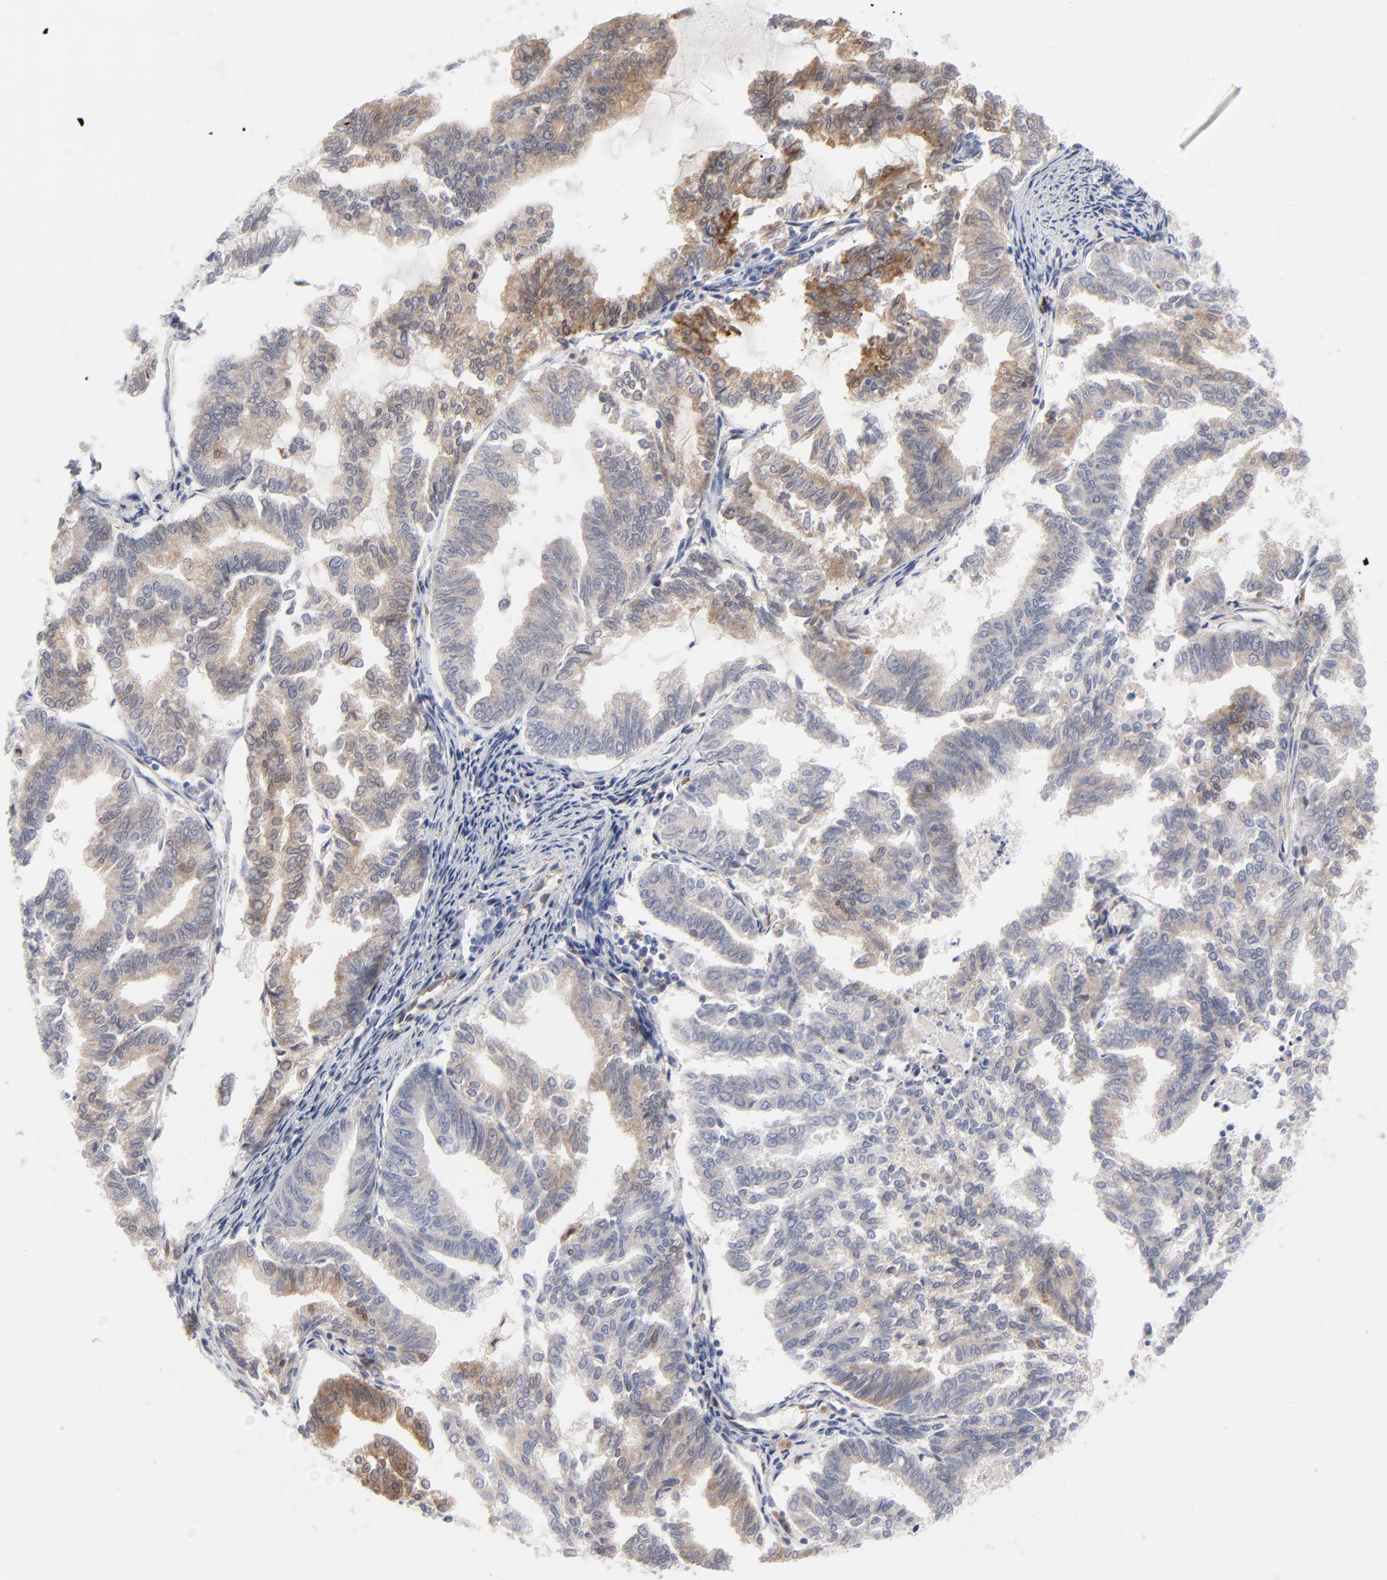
{"staining": {"intensity": "weak", "quantity": ">75%", "location": "cytoplasmic/membranous"}, "tissue": "endometrial cancer", "cell_type": "Tumor cells", "image_type": "cancer", "snomed": [{"axis": "morphology", "description": "Adenocarcinoma, NOS"}, {"axis": "topography", "description": "Endometrium"}], "caption": "This is a photomicrograph of immunohistochemistry staining of endometrial cancer, which shows weak positivity in the cytoplasmic/membranous of tumor cells.", "gene": "ARRB1", "patient": {"sex": "female", "age": 79}}